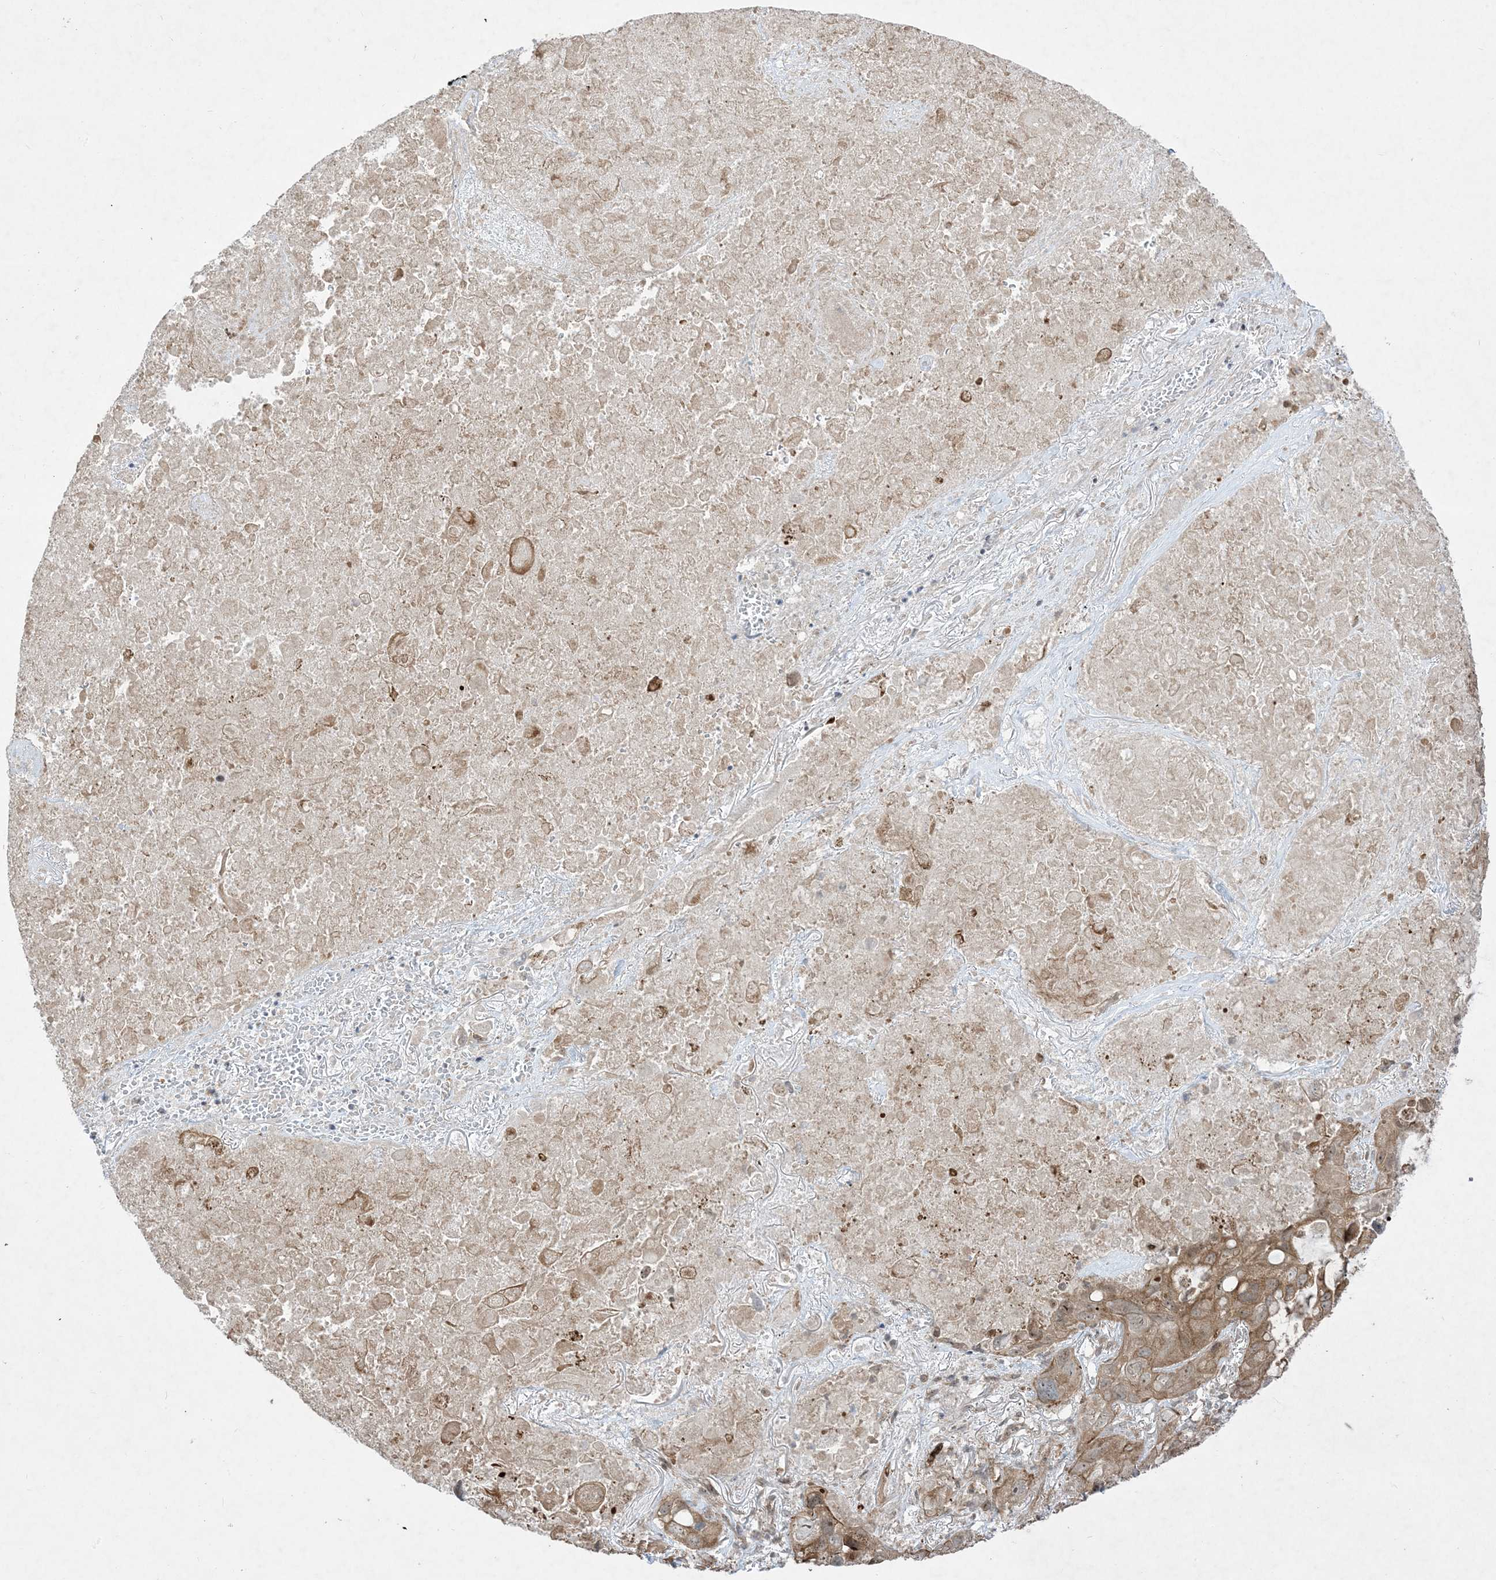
{"staining": {"intensity": "moderate", "quantity": ">75%", "location": "cytoplasmic/membranous,nuclear"}, "tissue": "lung cancer", "cell_type": "Tumor cells", "image_type": "cancer", "snomed": [{"axis": "morphology", "description": "Squamous cell carcinoma, NOS"}, {"axis": "topography", "description": "Lung"}], "caption": "The immunohistochemical stain shows moderate cytoplasmic/membranous and nuclear expression in tumor cells of lung cancer (squamous cell carcinoma) tissue.", "gene": "SOGA3", "patient": {"sex": "female", "age": 73}}